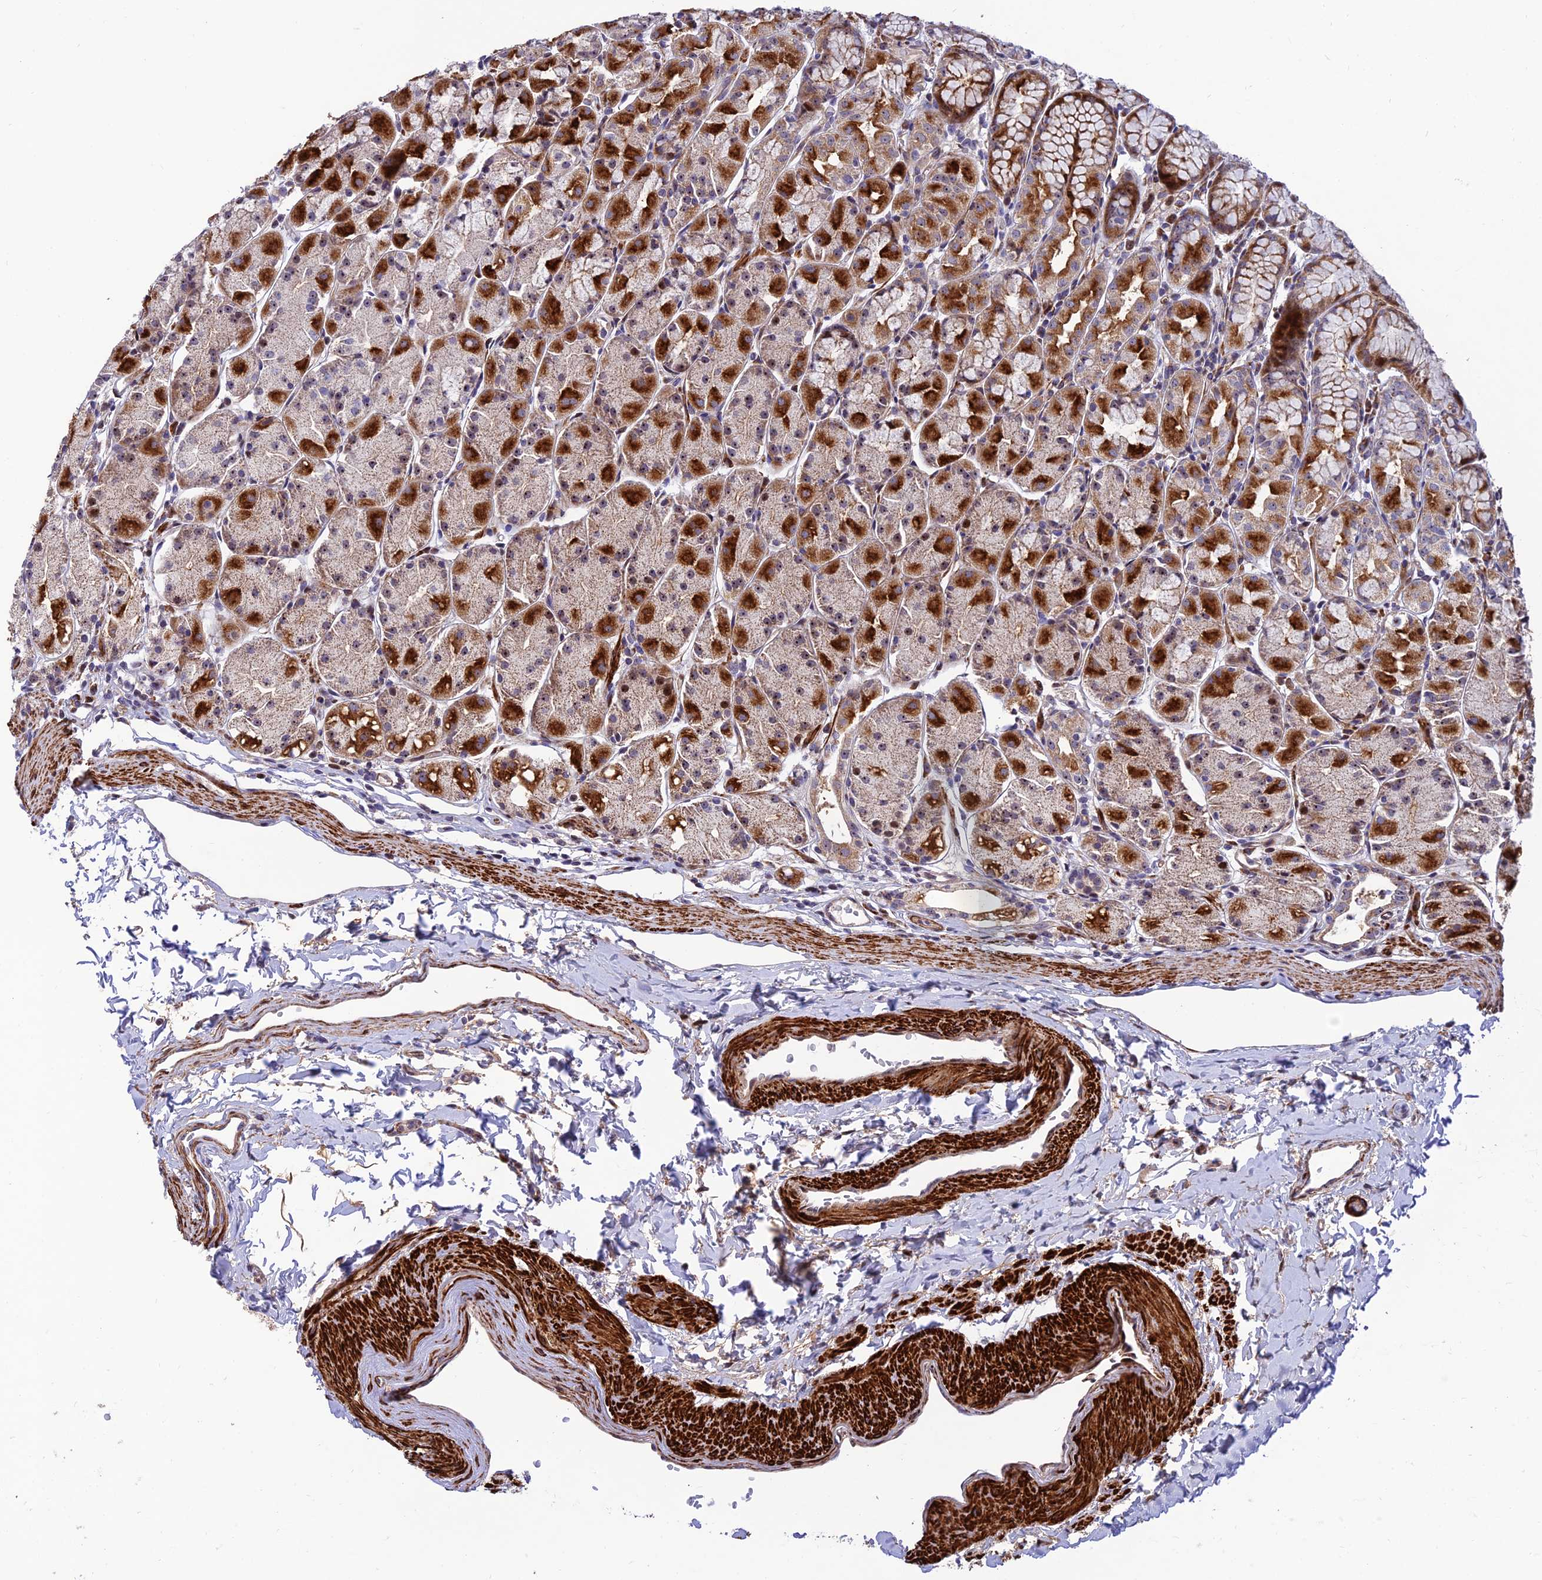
{"staining": {"intensity": "strong", "quantity": "25%-75%", "location": "cytoplasmic/membranous,nuclear"}, "tissue": "stomach", "cell_type": "Glandular cells", "image_type": "normal", "snomed": [{"axis": "morphology", "description": "Normal tissue, NOS"}, {"axis": "topography", "description": "Stomach, upper"}], "caption": "A brown stain shows strong cytoplasmic/membranous,nuclear staining of a protein in glandular cells of normal human stomach. Immunohistochemistry stains the protein of interest in brown and the nuclei are stained blue.", "gene": "KBTBD7", "patient": {"sex": "male", "age": 47}}